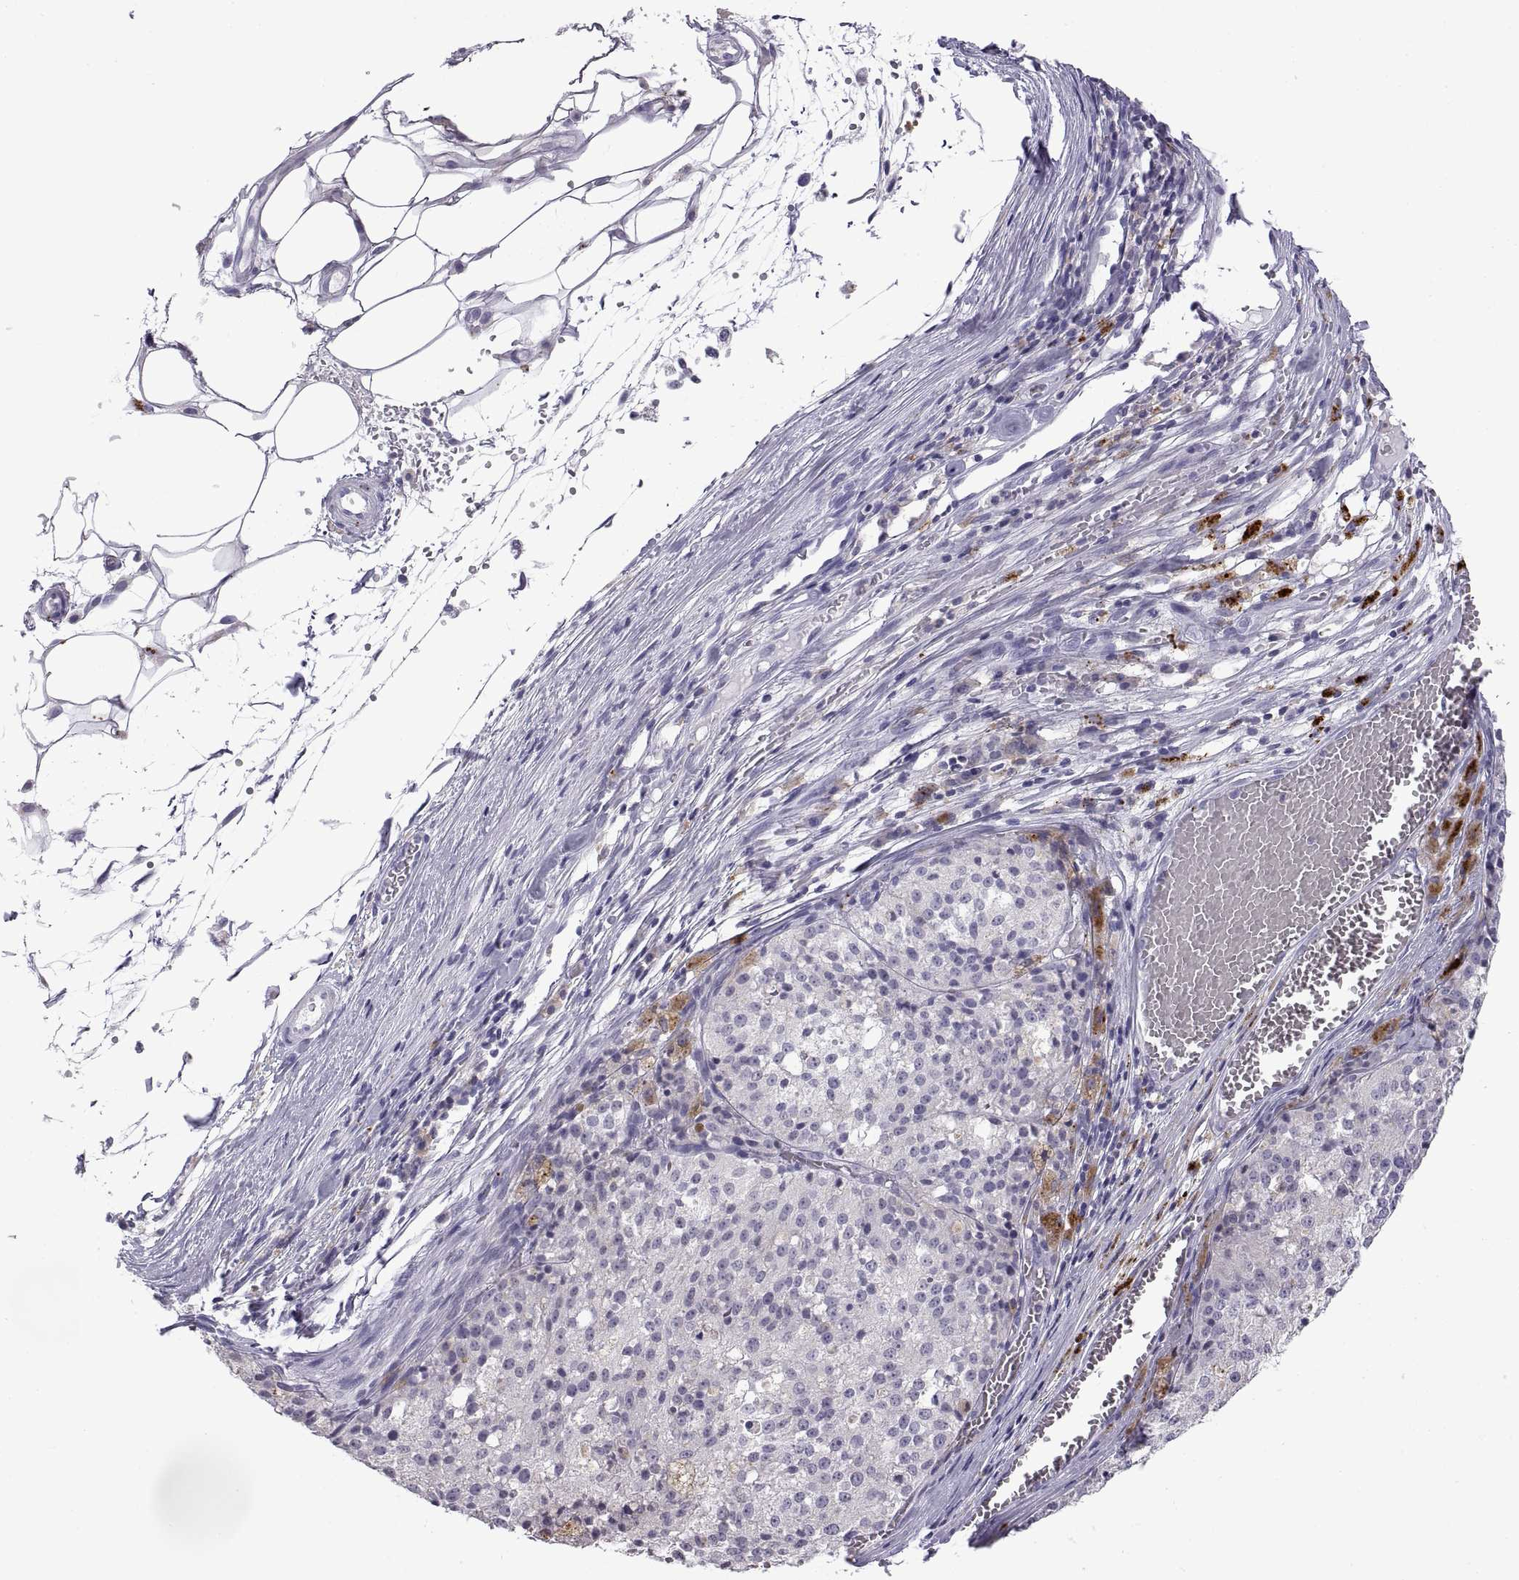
{"staining": {"intensity": "negative", "quantity": "none", "location": "none"}, "tissue": "melanoma", "cell_type": "Tumor cells", "image_type": "cancer", "snomed": [{"axis": "morphology", "description": "Malignant melanoma, Metastatic site"}, {"axis": "topography", "description": "Lymph node"}], "caption": "Tumor cells are negative for brown protein staining in melanoma.", "gene": "RGS19", "patient": {"sex": "female", "age": 64}}